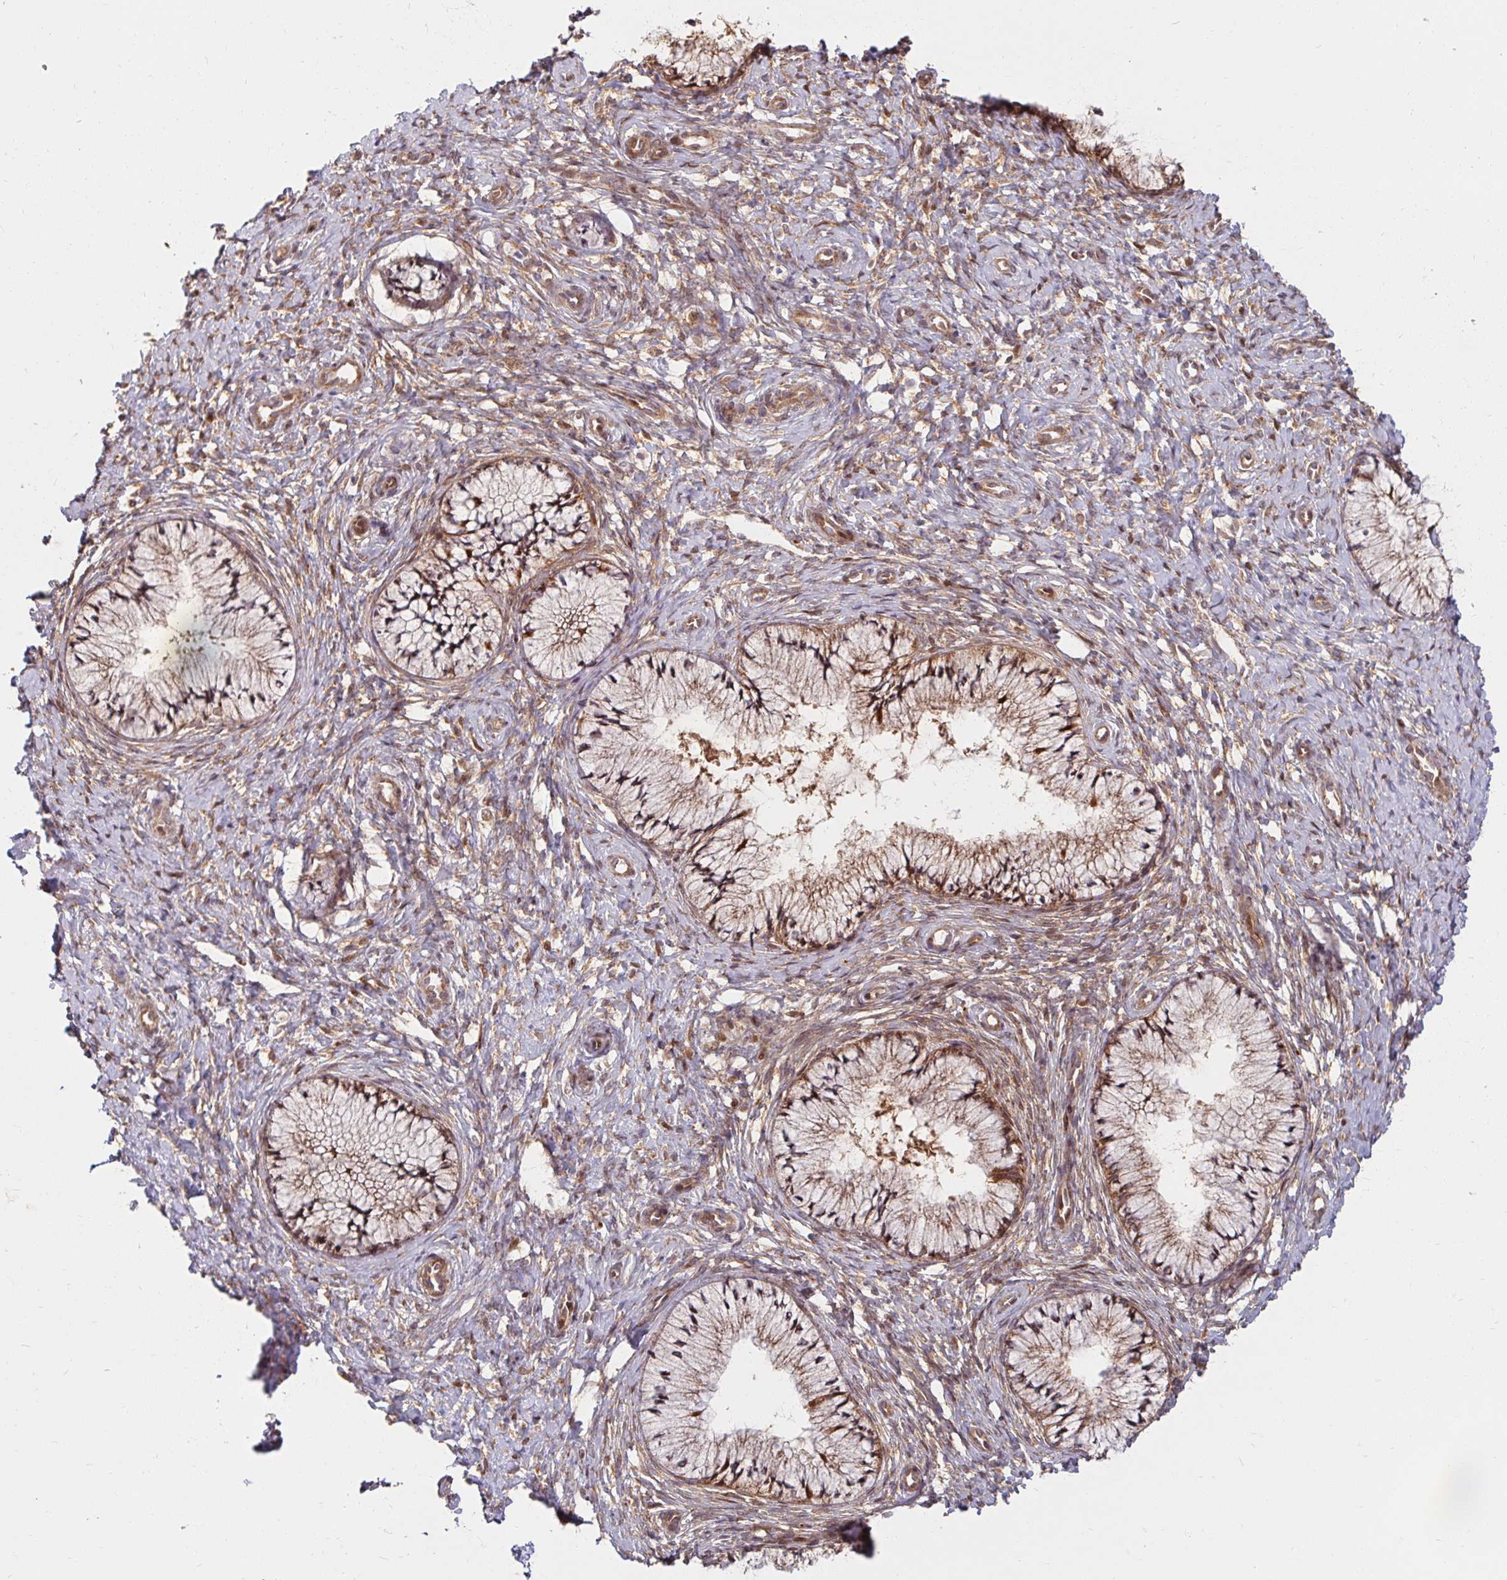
{"staining": {"intensity": "moderate", "quantity": ">75%", "location": "cytoplasmic/membranous,nuclear"}, "tissue": "cervix", "cell_type": "Glandular cells", "image_type": "normal", "snomed": [{"axis": "morphology", "description": "Normal tissue, NOS"}, {"axis": "topography", "description": "Cervix"}], "caption": "This image demonstrates immunohistochemistry (IHC) staining of unremarkable human cervix, with medium moderate cytoplasmic/membranous,nuclear positivity in about >75% of glandular cells.", "gene": "BTF3", "patient": {"sex": "female", "age": 37}}